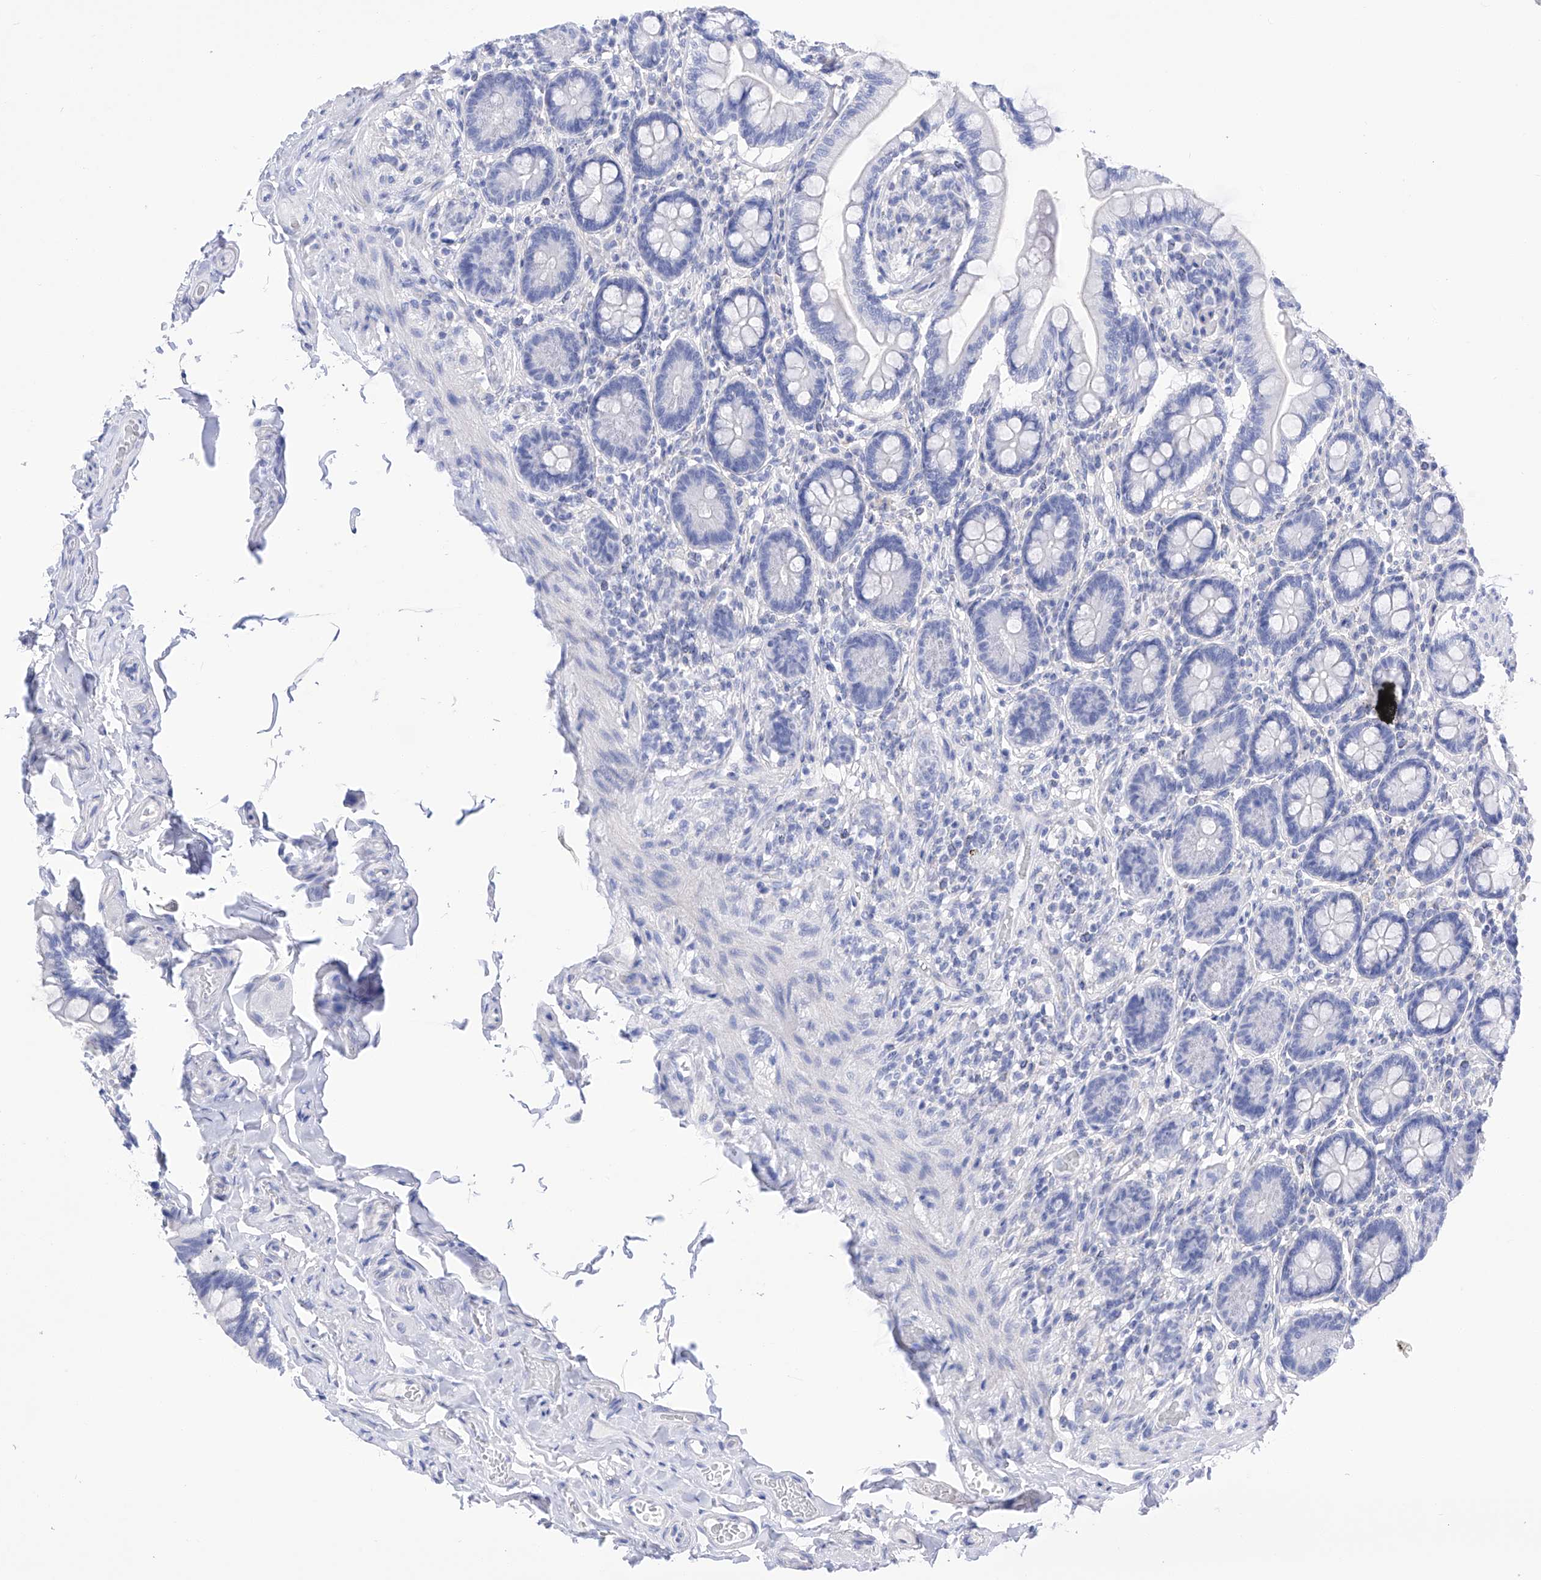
{"staining": {"intensity": "negative", "quantity": "none", "location": "none"}, "tissue": "small intestine", "cell_type": "Glandular cells", "image_type": "normal", "snomed": [{"axis": "morphology", "description": "Normal tissue, NOS"}, {"axis": "topography", "description": "Small intestine"}], "caption": "A high-resolution micrograph shows immunohistochemistry staining of unremarkable small intestine, which exhibits no significant positivity in glandular cells. (DAB (3,3'-diaminobenzidine) immunohistochemistry, high magnification).", "gene": "FLG", "patient": {"sex": "female", "age": 64}}